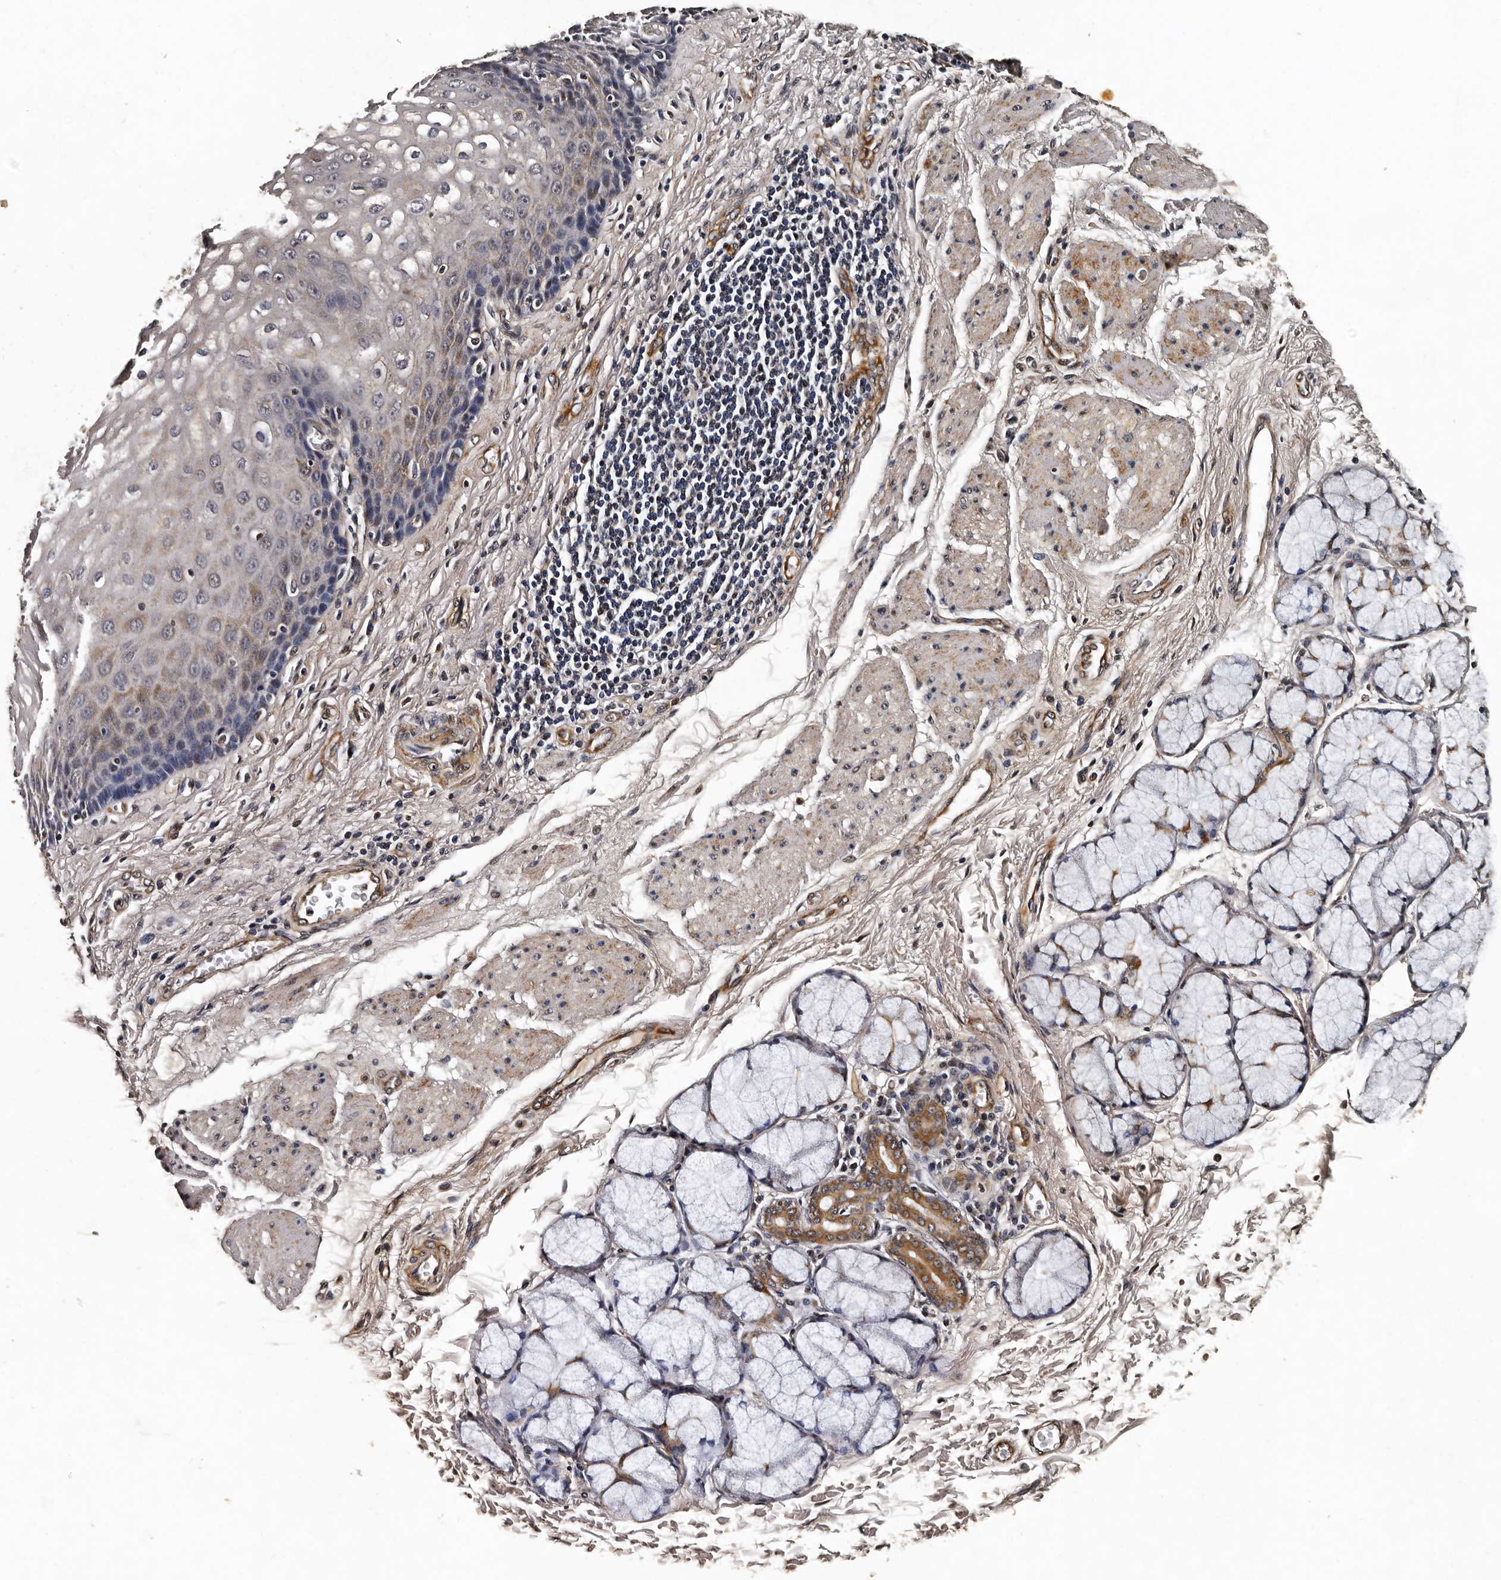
{"staining": {"intensity": "moderate", "quantity": "<25%", "location": "cytoplasmic/membranous"}, "tissue": "esophagus", "cell_type": "Squamous epithelial cells", "image_type": "normal", "snomed": [{"axis": "morphology", "description": "Normal tissue, NOS"}, {"axis": "topography", "description": "Esophagus"}], "caption": "Protein expression by immunohistochemistry displays moderate cytoplasmic/membranous positivity in about <25% of squamous epithelial cells in normal esophagus.", "gene": "CPNE3", "patient": {"sex": "male", "age": 54}}